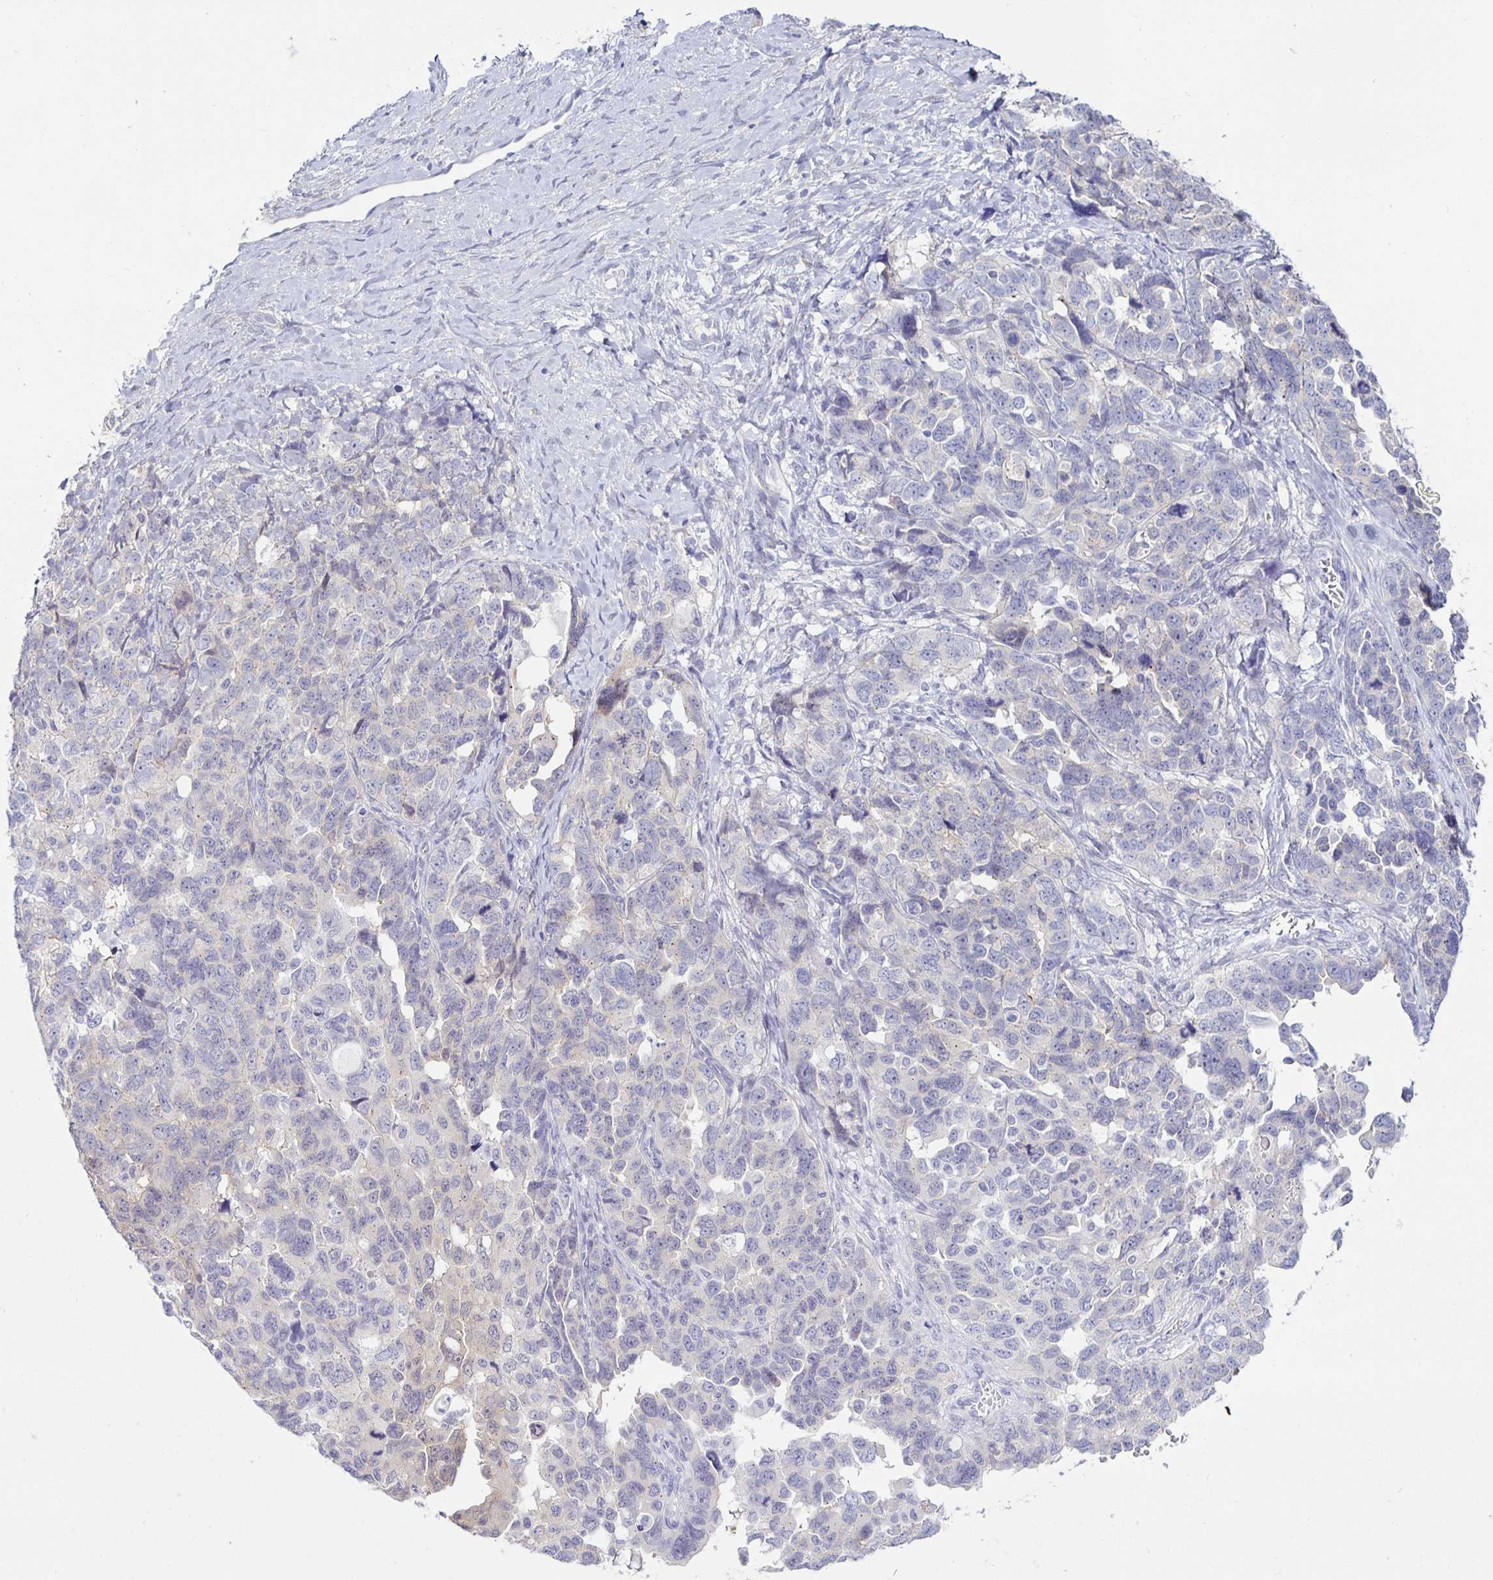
{"staining": {"intensity": "weak", "quantity": "<25%", "location": "cytoplasmic/membranous"}, "tissue": "ovarian cancer", "cell_type": "Tumor cells", "image_type": "cancer", "snomed": [{"axis": "morphology", "description": "Cystadenocarcinoma, serous, NOS"}, {"axis": "topography", "description": "Ovary"}], "caption": "Ovarian cancer was stained to show a protein in brown. There is no significant expression in tumor cells. (IHC, brightfield microscopy, high magnification).", "gene": "MON2", "patient": {"sex": "female", "age": 69}}